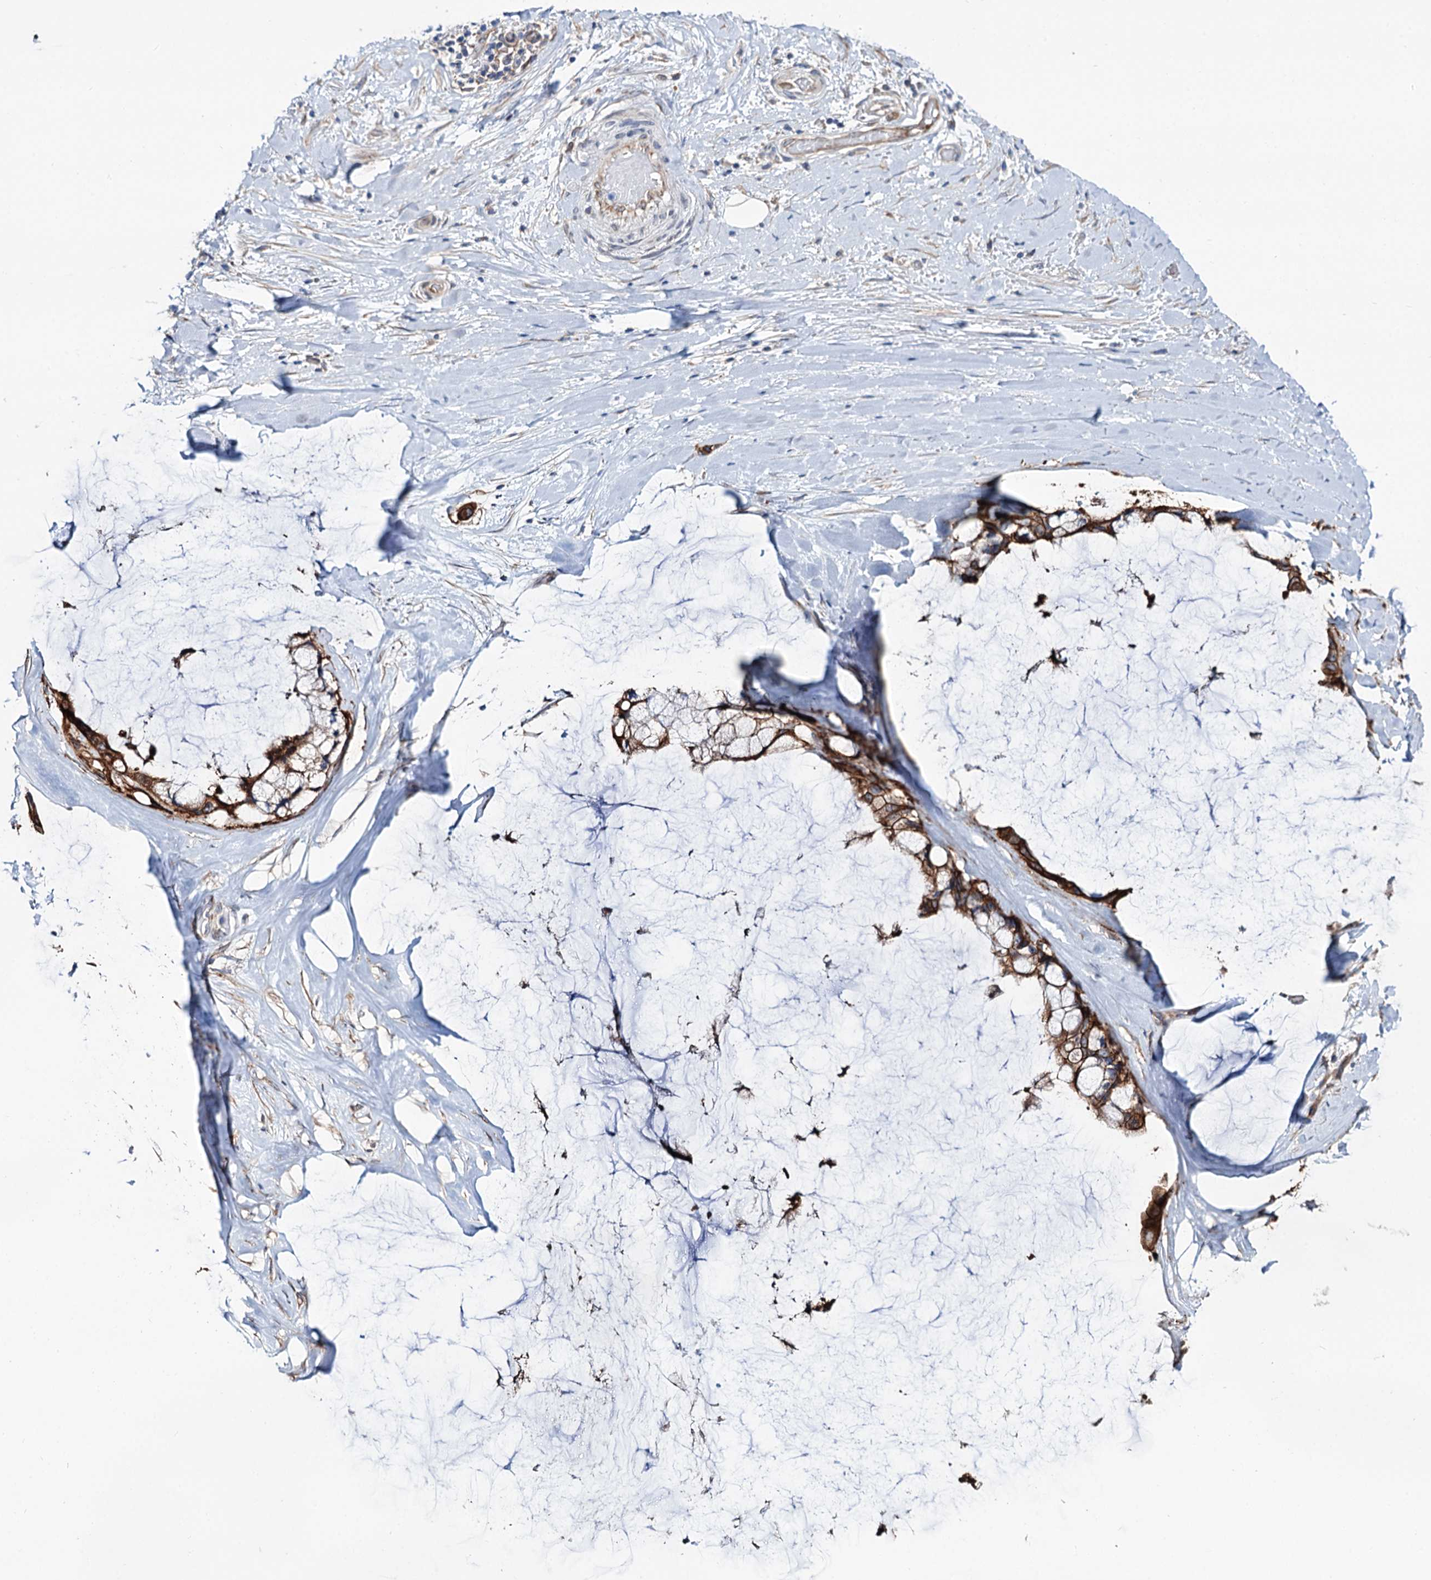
{"staining": {"intensity": "moderate", "quantity": ">75%", "location": "cytoplasmic/membranous"}, "tissue": "ovarian cancer", "cell_type": "Tumor cells", "image_type": "cancer", "snomed": [{"axis": "morphology", "description": "Cystadenocarcinoma, mucinous, NOS"}, {"axis": "topography", "description": "Ovary"}], "caption": "Ovarian cancer (mucinous cystadenocarcinoma) stained for a protein shows moderate cytoplasmic/membranous positivity in tumor cells.", "gene": "PTDSS2", "patient": {"sex": "female", "age": 39}}